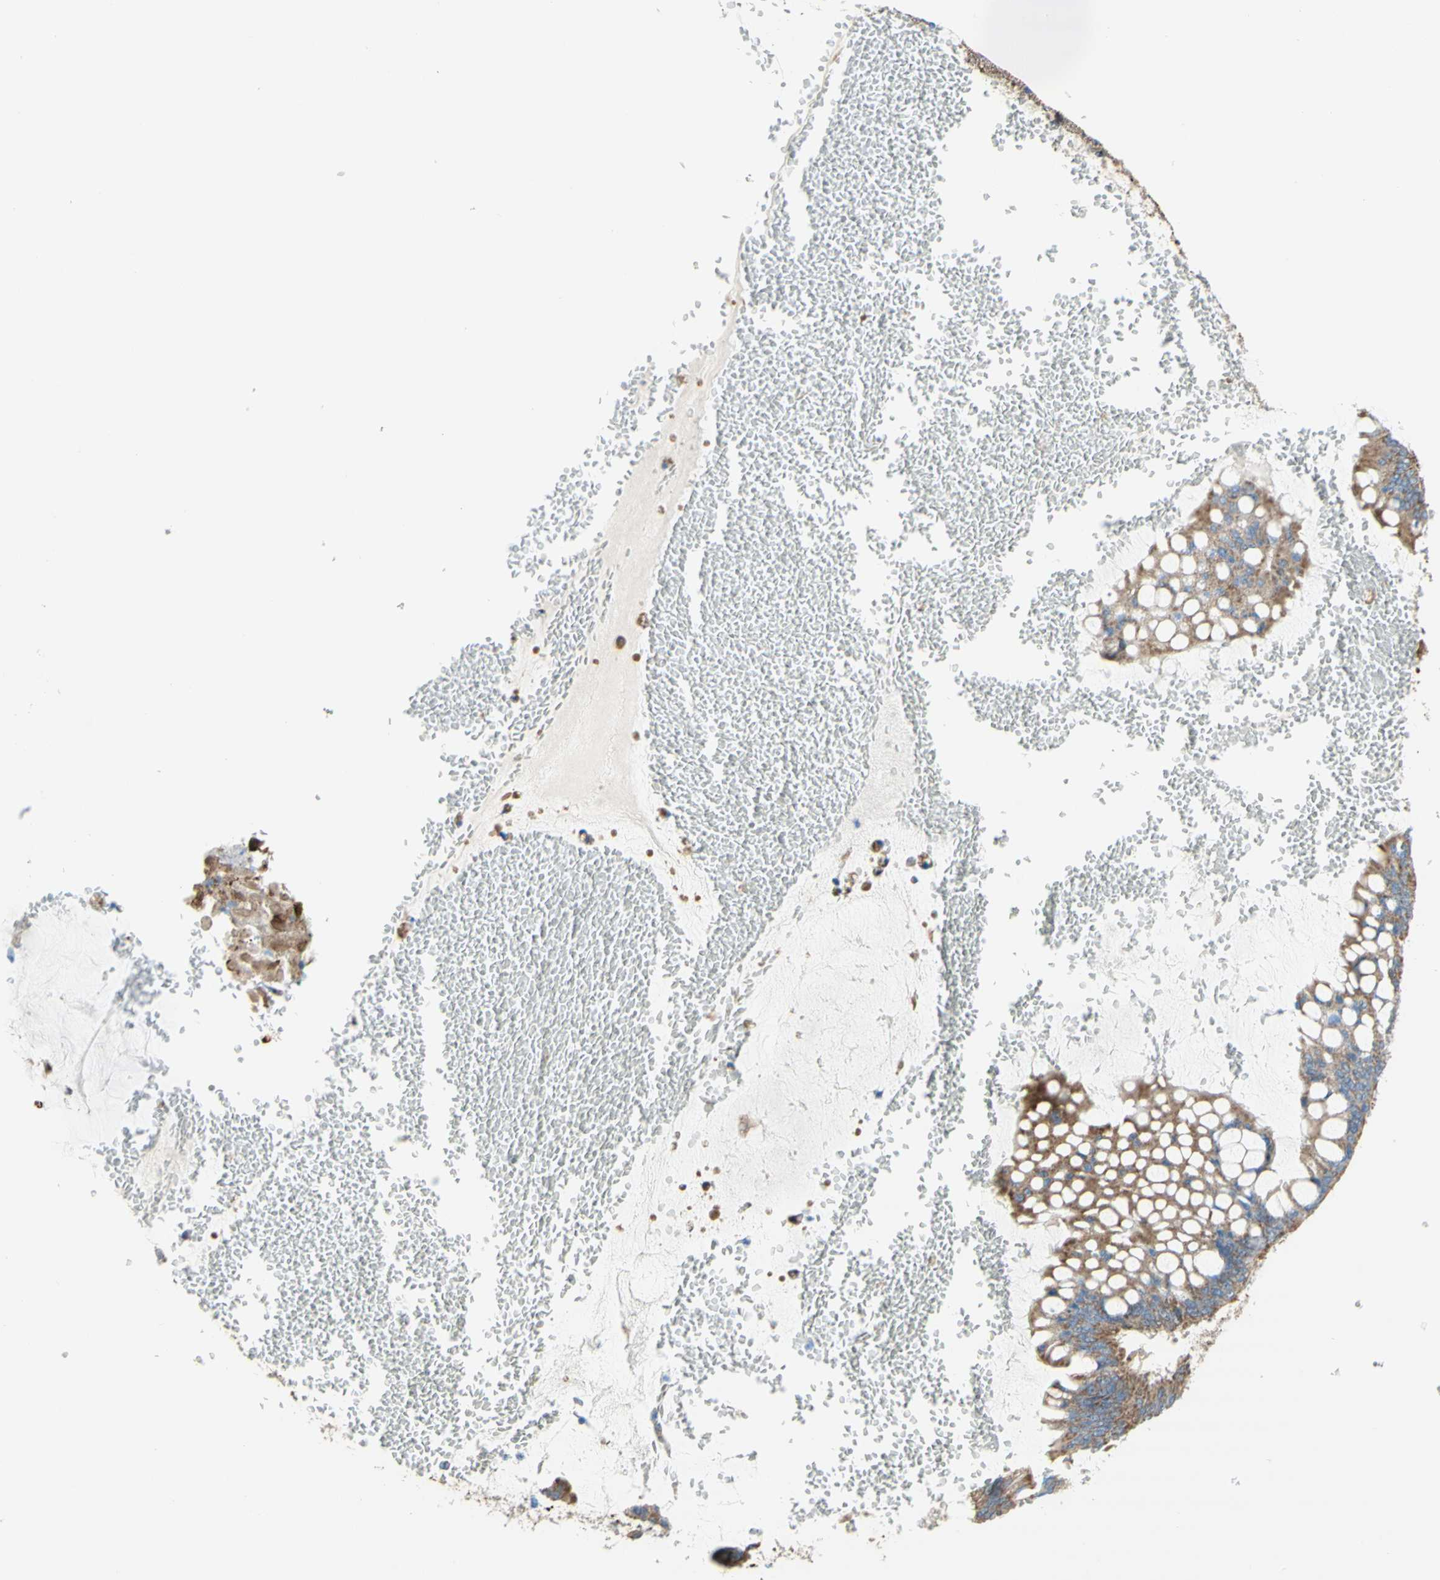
{"staining": {"intensity": "moderate", "quantity": ">75%", "location": "cytoplasmic/membranous"}, "tissue": "ovarian cancer", "cell_type": "Tumor cells", "image_type": "cancer", "snomed": [{"axis": "morphology", "description": "Cystadenocarcinoma, mucinous, NOS"}, {"axis": "topography", "description": "Ovary"}], "caption": "This is a micrograph of immunohistochemistry staining of ovarian mucinous cystadenocarcinoma, which shows moderate positivity in the cytoplasmic/membranous of tumor cells.", "gene": "URB2", "patient": {"sex": "female", "age": 73}}